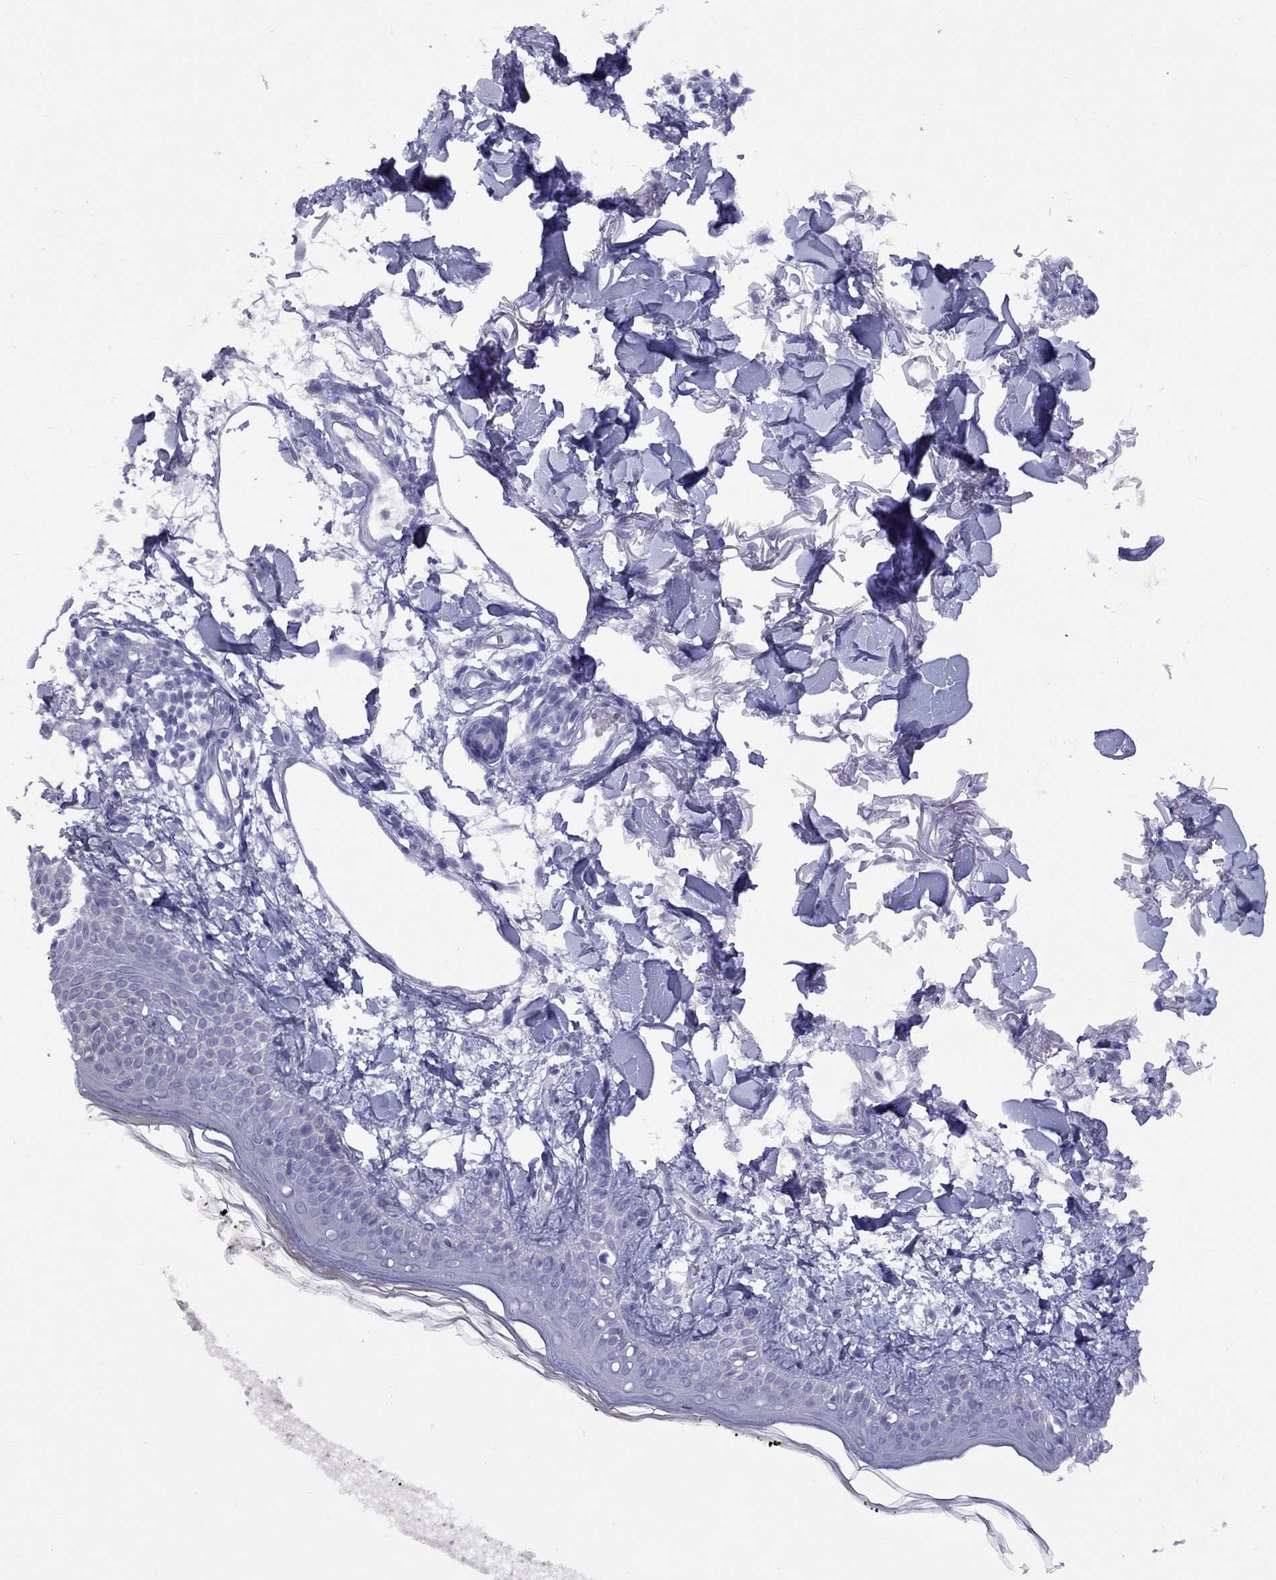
{"staining": {"intensity": "negative", "quantity": "none", "location": "none"}, "tissue": "skin", "cell_type": "Fibroblasts", "image_type": "normal", "snomed": [{"axis": "morphology", "description": "Normal tissue, NOS"}, {"axis": "topography", "description": "Skin"}], "caption": "Skin stained for a protein using IHC reveals no staining fibroblasts.", "gene": "GRIA2", "patient": {"sex": "male", "age": 76}}